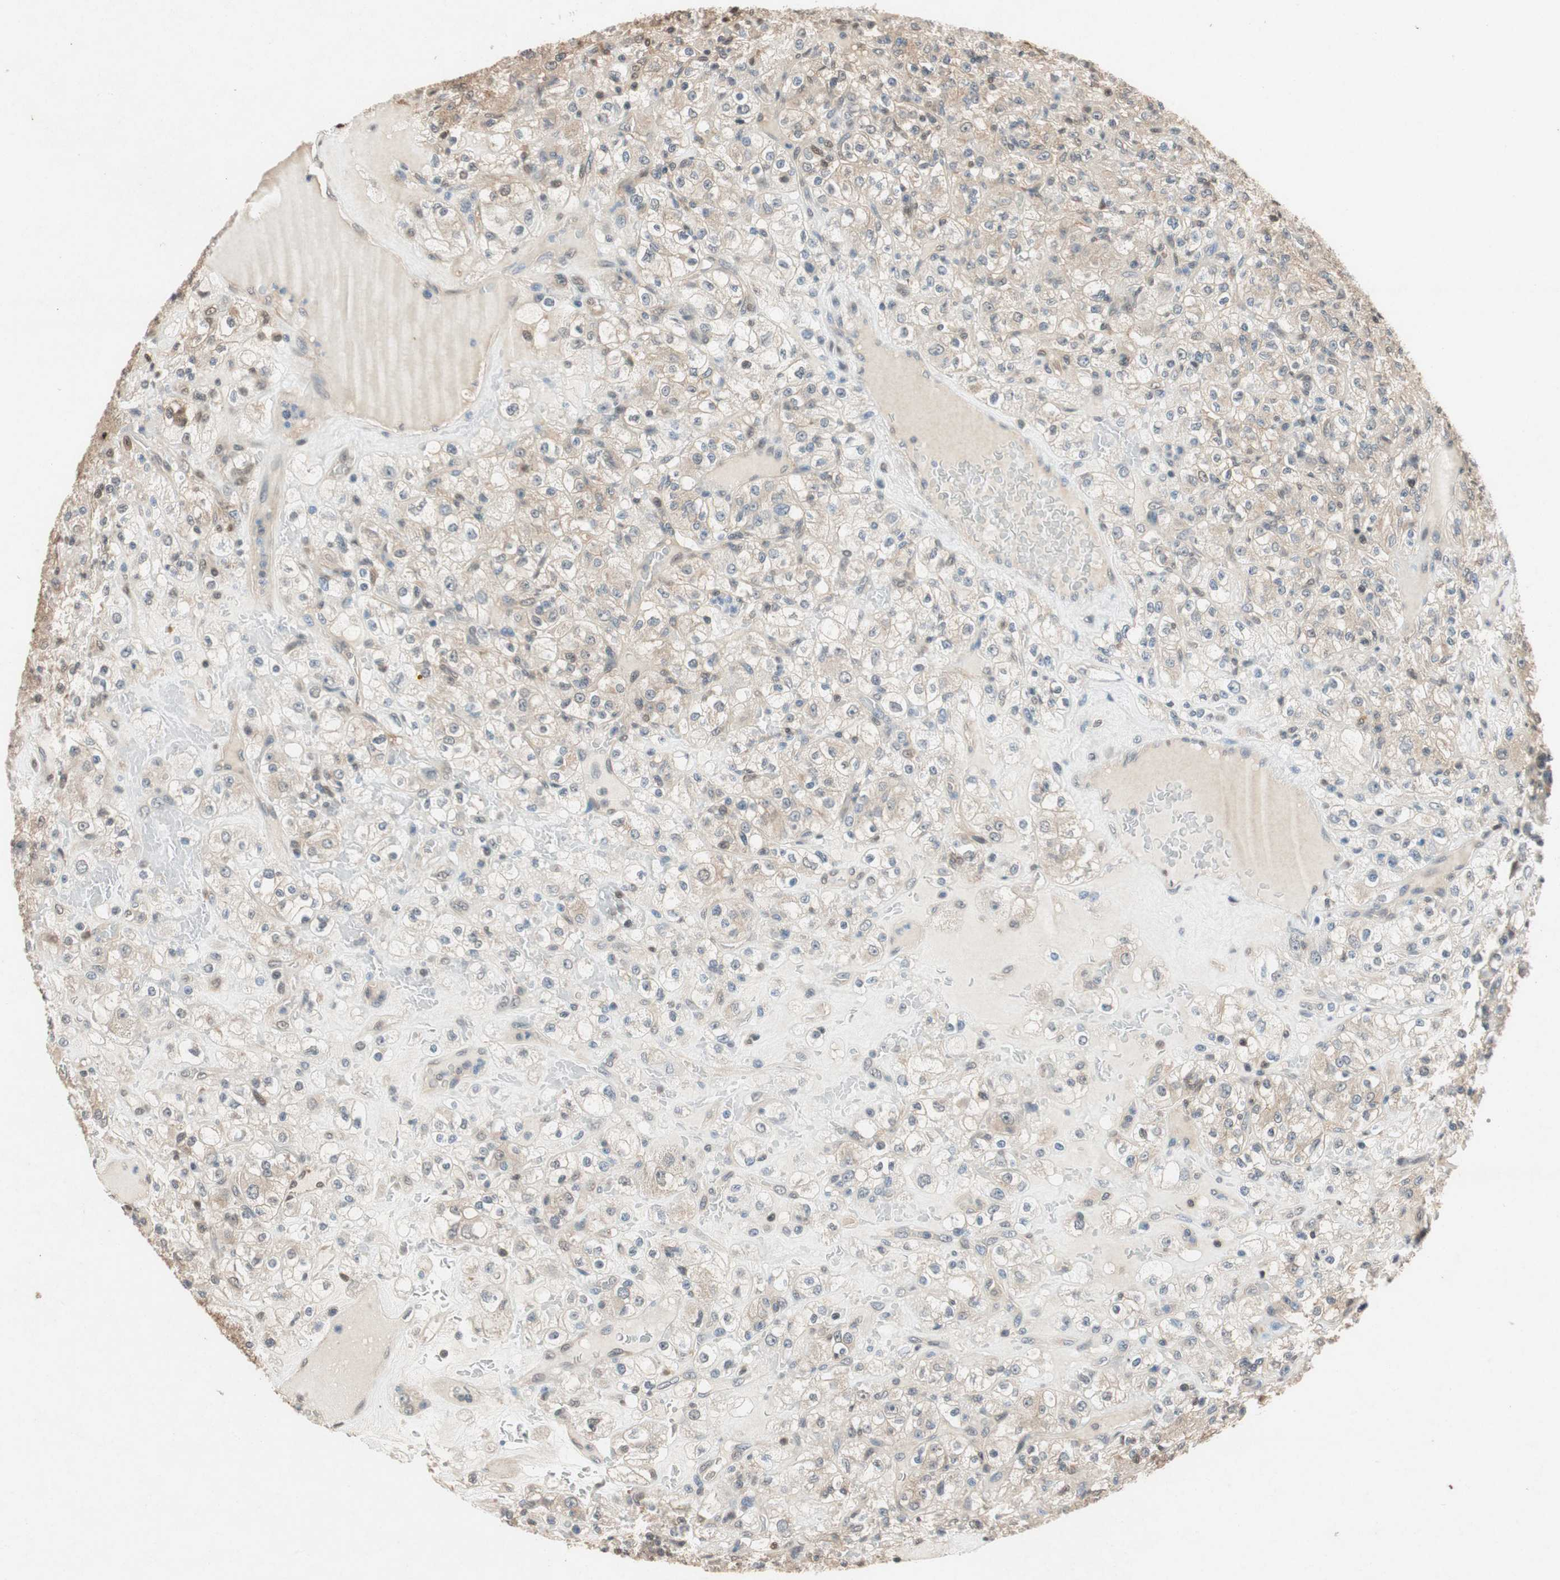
{"staining": {"intensity": "weak", "quantity": "25%-75%", "location": "cytoplasmic/membranous,nuclear"}, "tissue": "renal cancer", "cell_type": "Tumor cells", "image_type": "cancer", "snomed": [{"axis": "morphology", "description": "Normal tissue, NOS"}, {"axis": "morphology", "description": "Adenocarcinoma, NOS"}, {"axis": "topography", "description": "Kidney"}], "caption": "Protein expression analysis of adenocarcinoma (renal) exhibits weak cytoplasmic/membranous and nuclear staining in about 25%-75% of tumor cells.", "gene": "SERPINB5", "patient": {"sex": "female", "age": 72}}